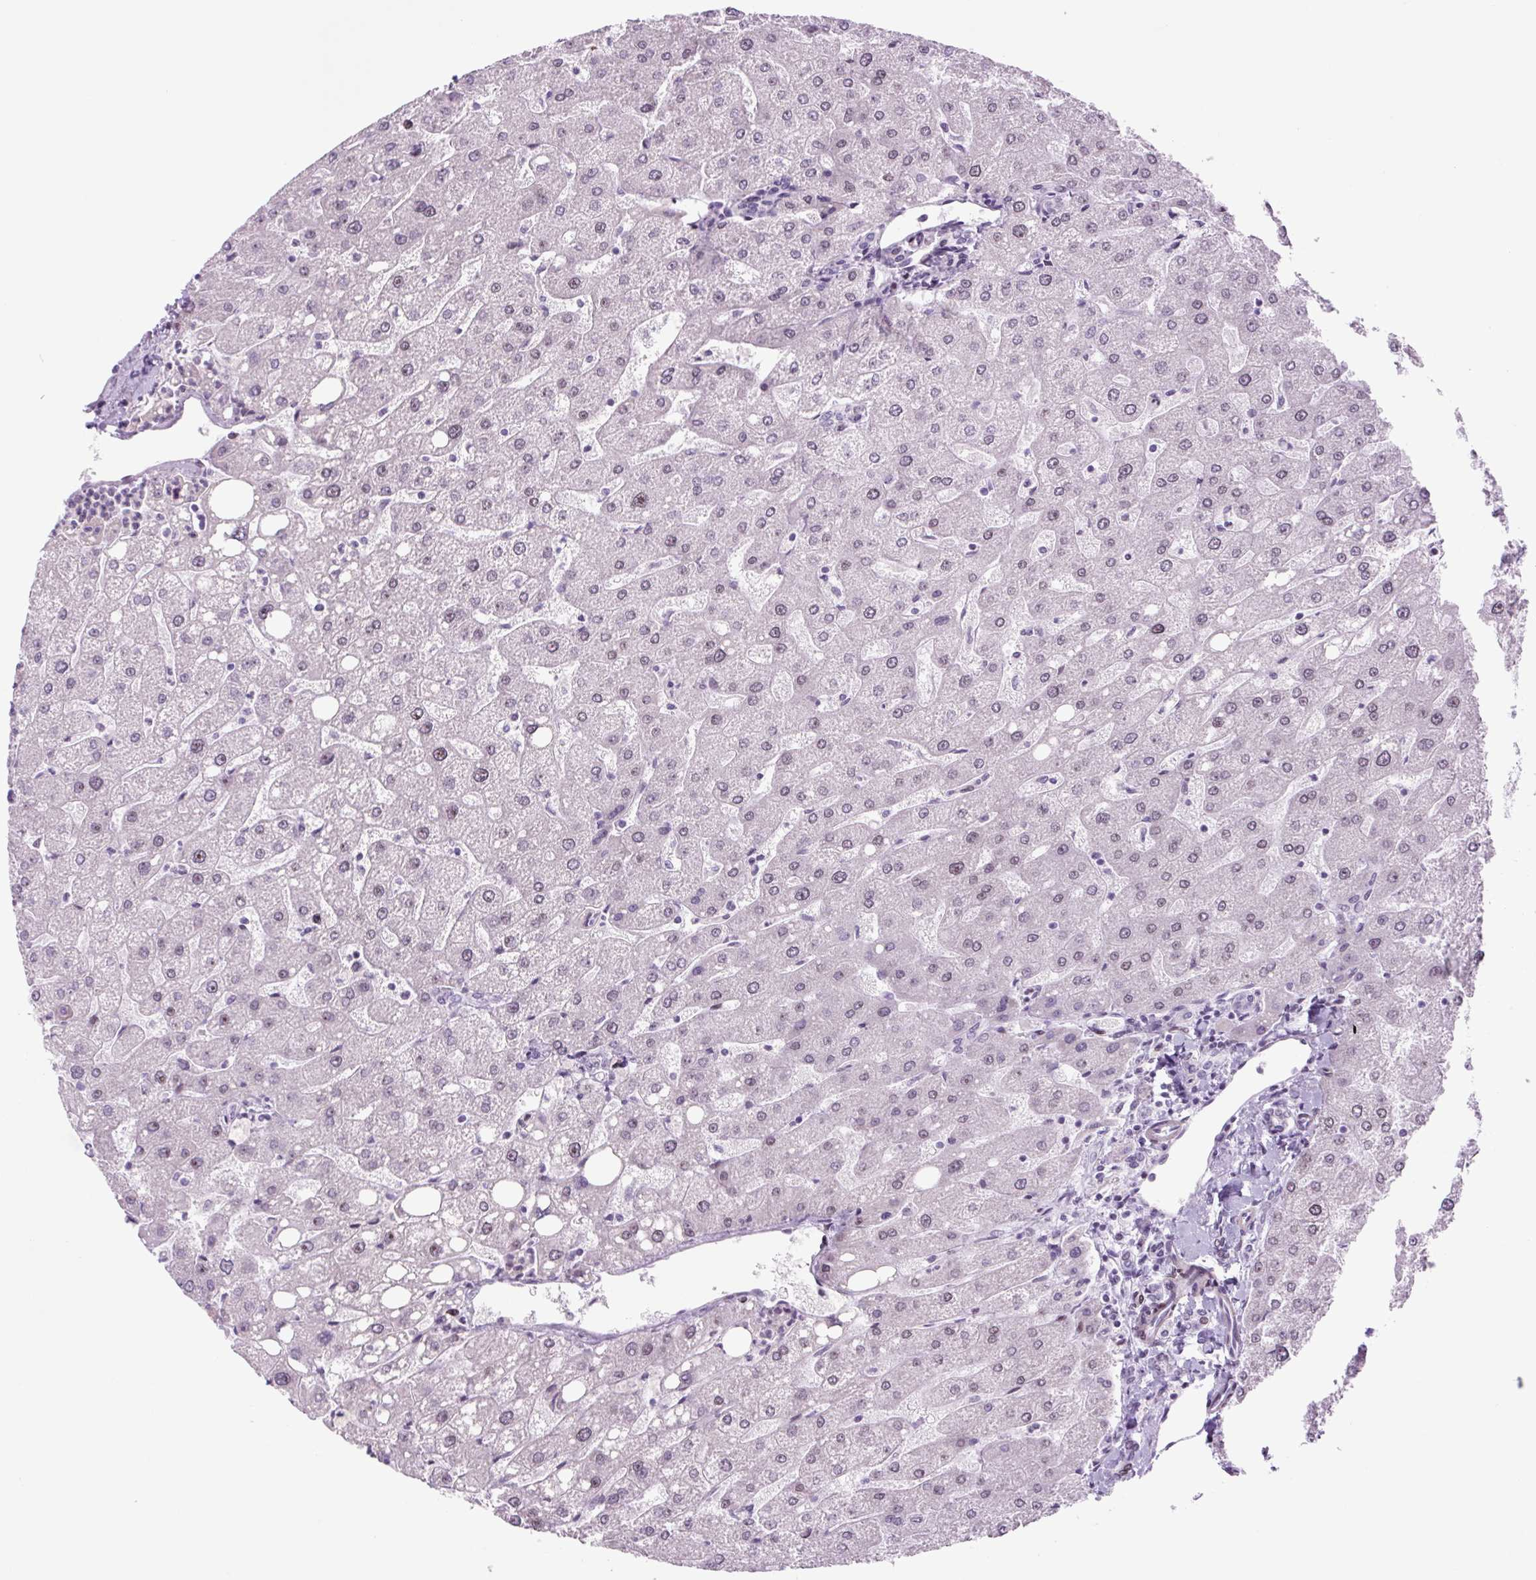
{"staining": {"intensity": "negative", "quantity": "none", "location": "none"}, "tissue": "liver", "cell_type": "Cholangiocytes", "image_type": "normal", "snomed": [{"axis": "morphology", "description": "Normal tissue, NOS"}, {"axis": "topography", "description": "Liver"}], "caption": "This is a histopathology image of immunohistochemistry staining of normal liver, which shows no staining in cholangiocytes.", "gene": "RRS1", "patient": {"sex": "male", "age": 67}}